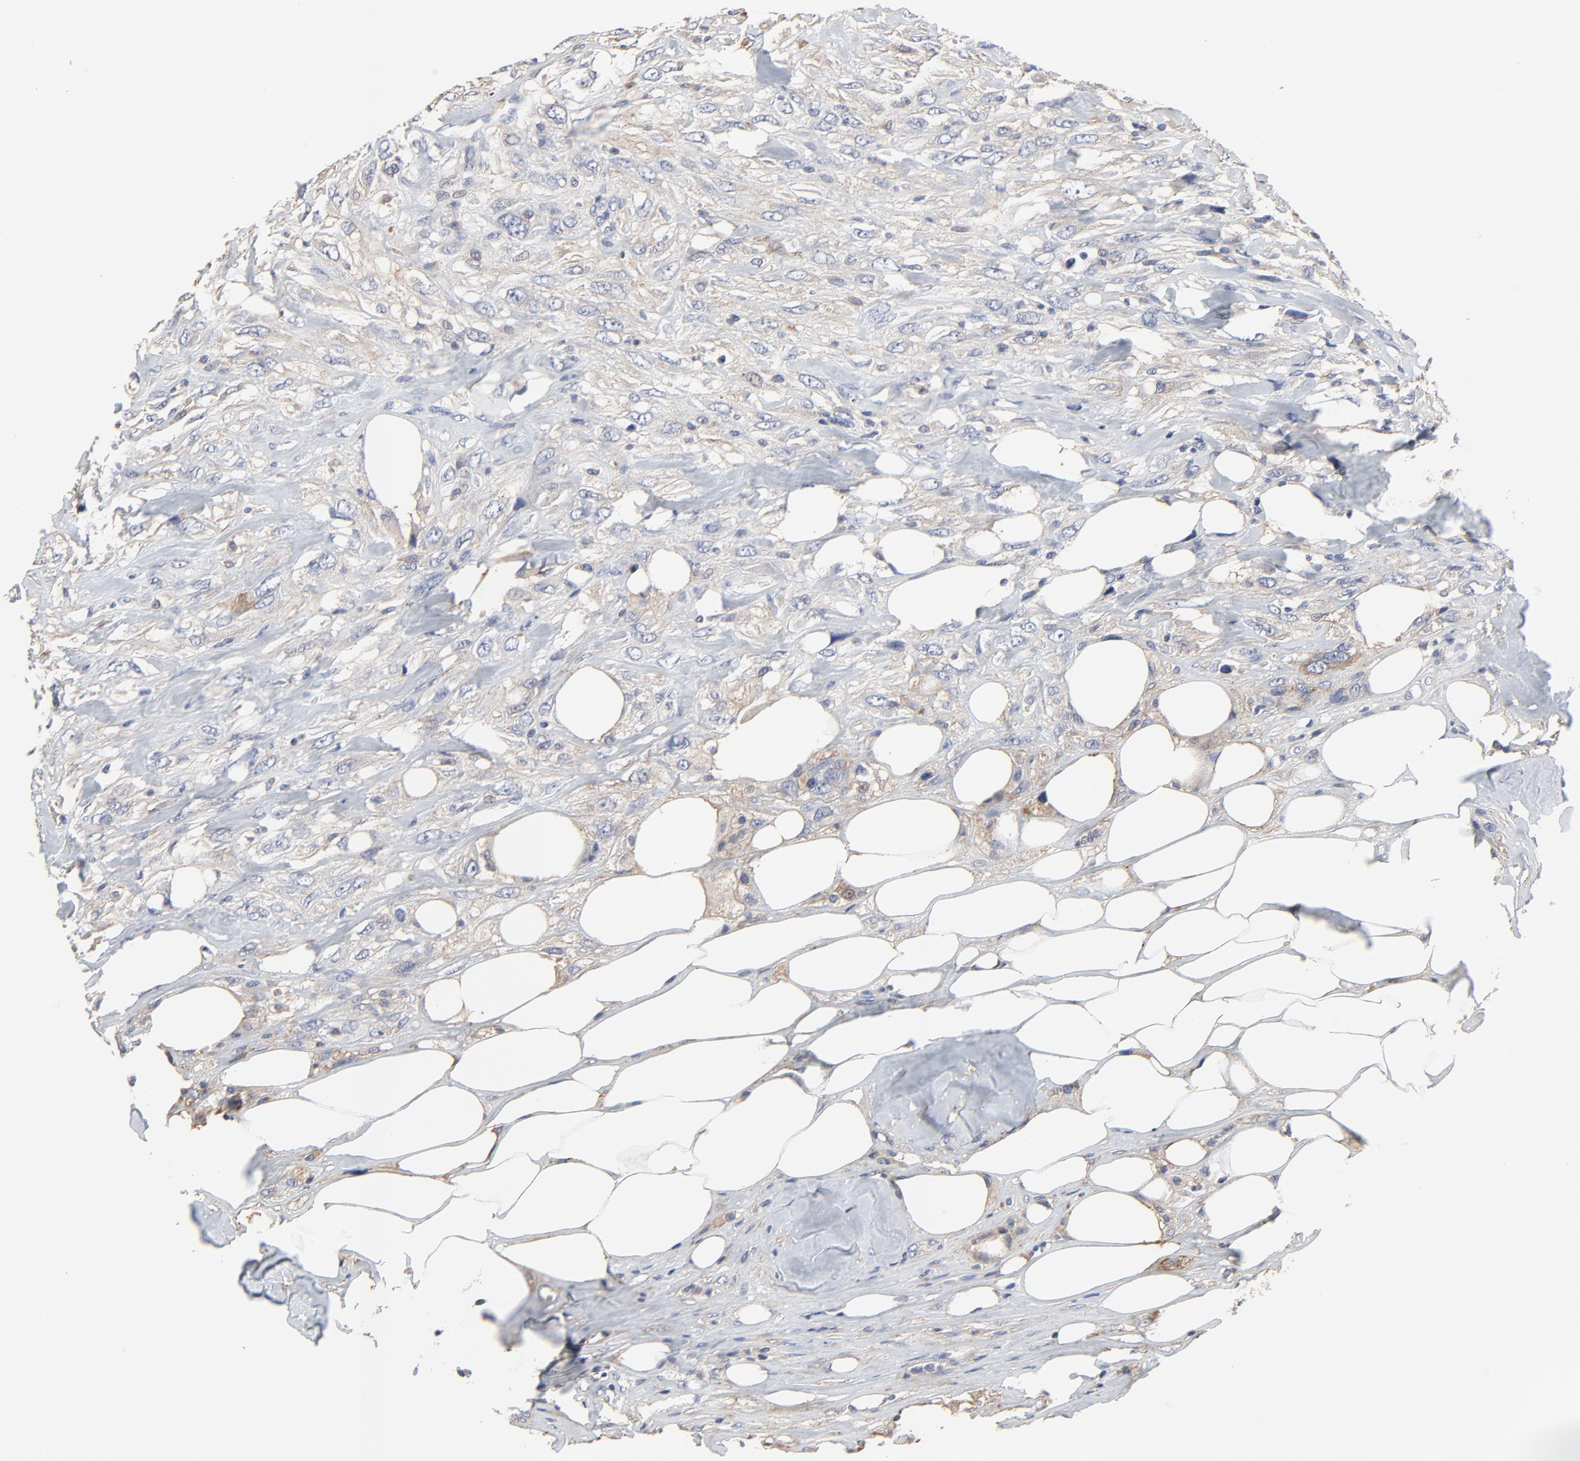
{"staining": {"intensity": "weak", "quantity": "25%-75%", "location": "cytoplasmic/membranous"}, "tissue": "breast cancer", "cell_type": "Tumor cells", "image_type": "cancer", "snomed": [{"axis": "morphology", "description": "Neoplasm, malignant, NOS"}, {"axis": "topography", "description": "Breast"}], "caption": "This is a photomicrograph of immunohistochemistry (IHC) staining of breast malignant neoplasm, which shows weak positivity in the cytoplasmic/membranous of tumor cells.", "gene": "NXF3", "patient": {"sex": "female", "age": 50}}